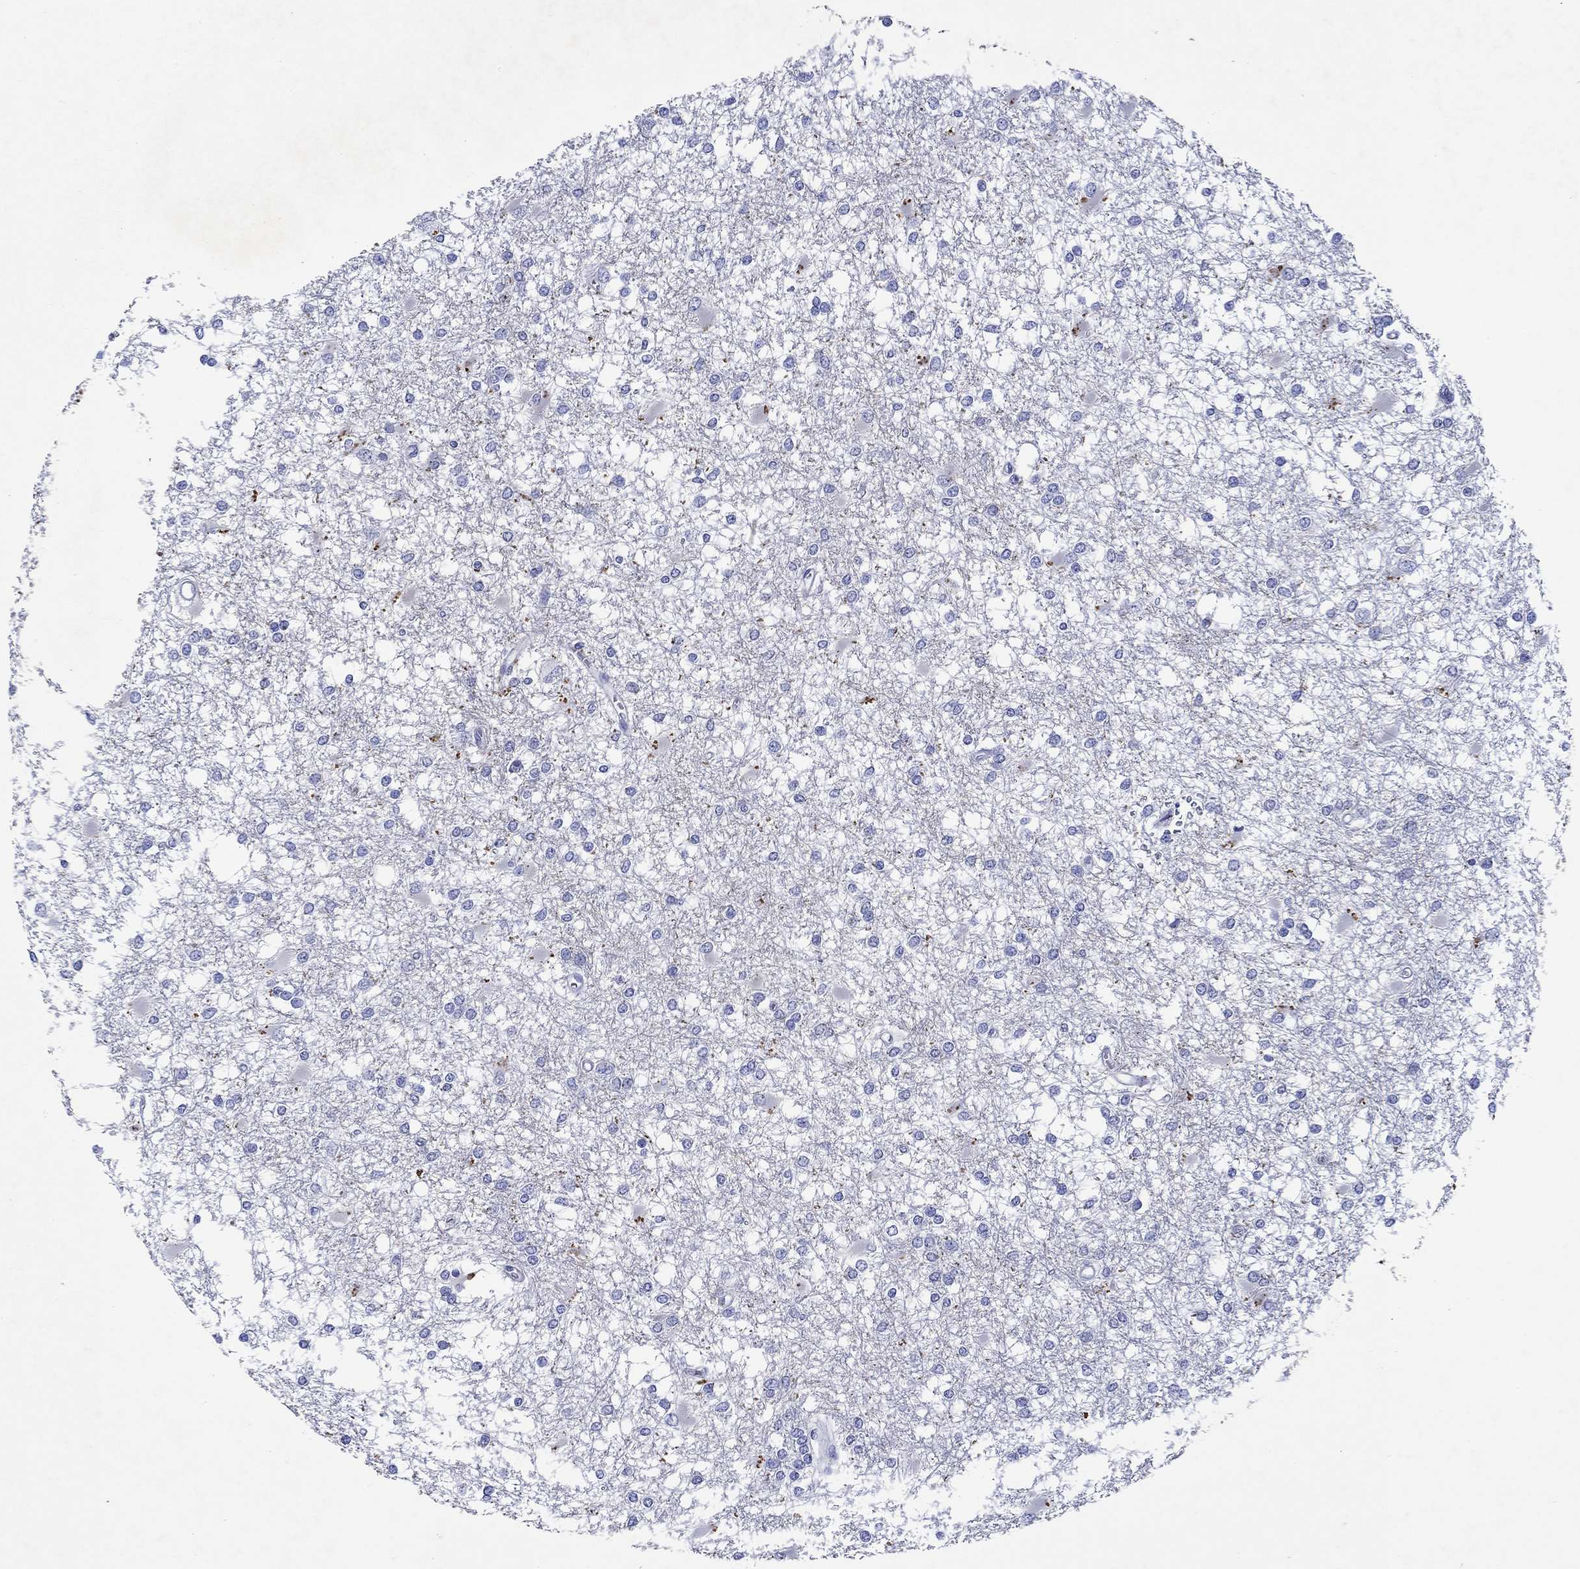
{"staining": {"intensity": "negative", "quantity": "none", "location": "none"}, "tissue": "glioma", "cell_type": "Tumor cells", "image_type": "cancer", "snomed": [{"axis": "morphology", "description": "Glioma, malignant, High grade"}, {"axis": "topography", "description": "Cerebral cortex"}], "caption": "The histopathology image reveals no staining of tumor cells in glioma. (Brightfield microscopy of DAB (3,3'-diaminobenzidine) immunohistochemistry (IHC) at high magnification).", "gene": "EPX", "patient": {"sex": "male", "age": 79}}